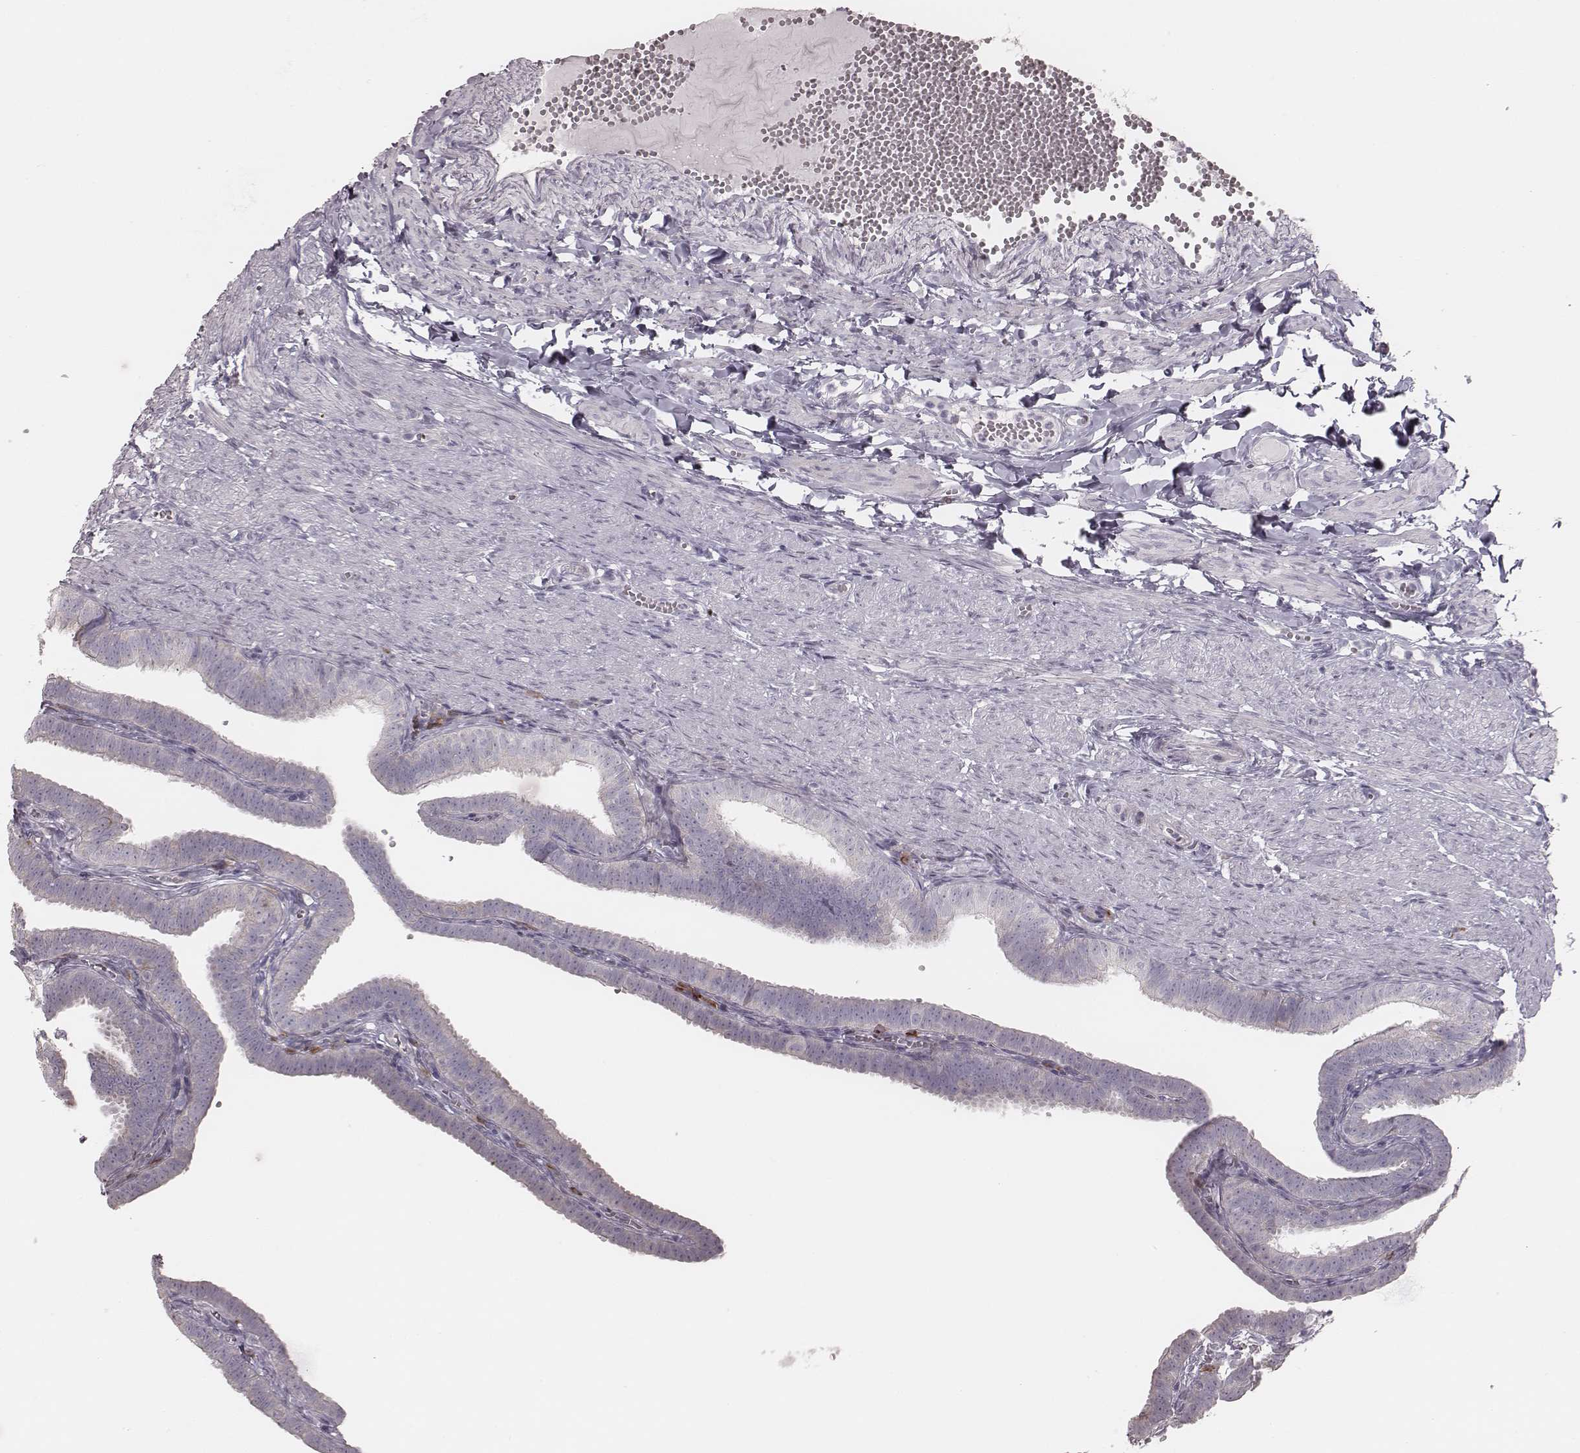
{"staining": {"intensity": "moderate", "quantity": "<25%", "location": "cytoplasmic/membranous"}, "tissue": "fallopian tube", "cell_type": "Glandular cells", "image_type": "normal", "snomed": [{"axis": "morphology", "description": "Normal tissue, NOS"}, {"axis": "topography", "description": "Fallopian tube"}], "caption": "A low amount of moderate cytoplasmic/membranous staining is appreciated in approximately <25% of glandular cells in unremarkable fallopian tube. Using DAB (brown) and hematoxylin (blue) stains, captured at high magnification using brightfield microscopy.", "gene": "KIF5C", "patient": {"sex": "female", "age": 25}}